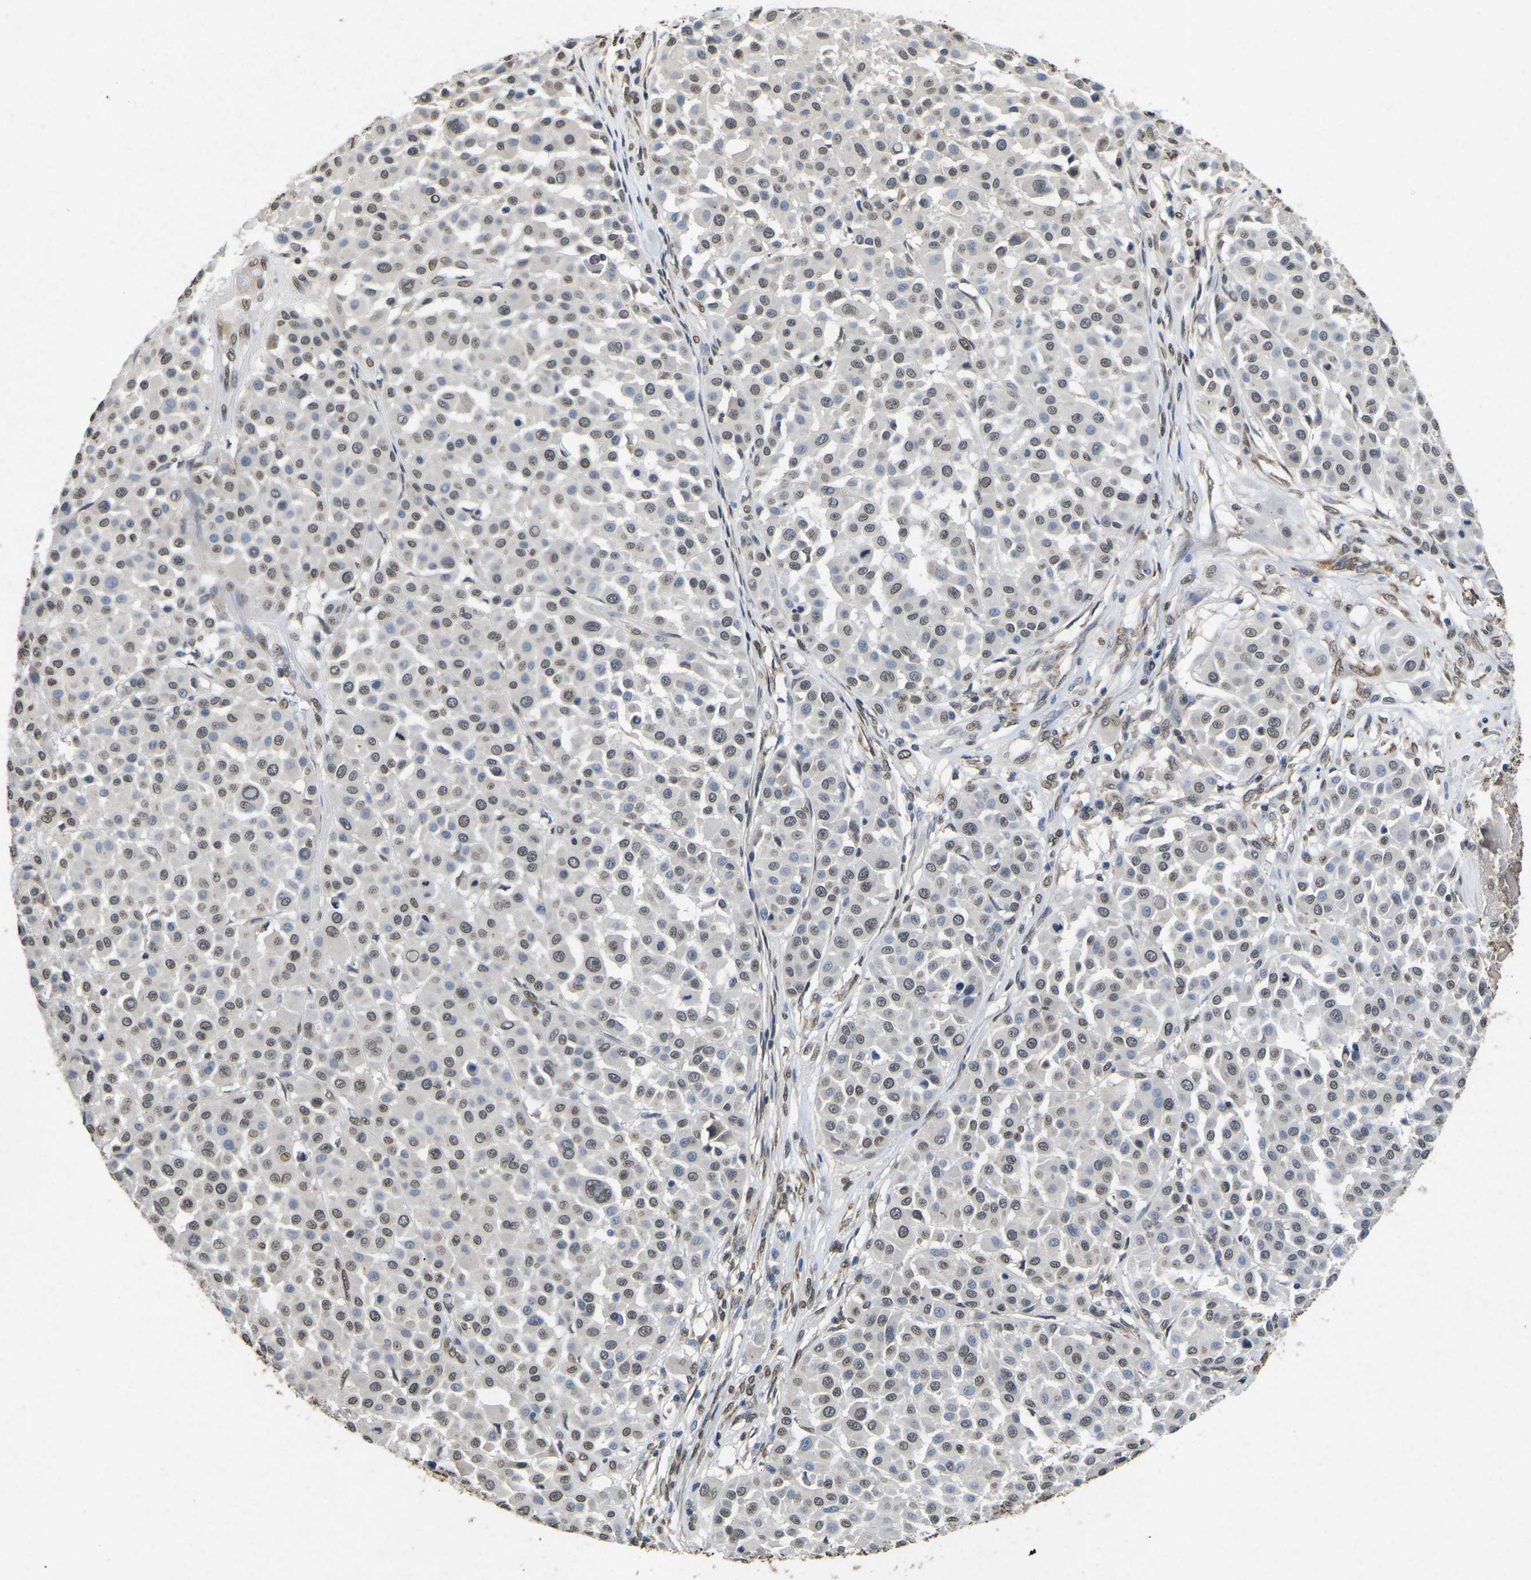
{"staining": {"intensity": "weak", "quantity": "25%-75%", "location": "nuclear"}, "tissue": "melanoma", "cell_type": "Tumor cells", "image_type": "cancer", "snomed": [{"axis": "morphology", "description": "Malignant melanoma, Metastatic site"}, {"axis": "topography", "description": "Soft tissue"}], "caption": "A brown stain labels weak nuclear positivity of a protein in human melanoma tumor cells.", "gene": "SCNN1B", "patient": {"sex": "male", "age": 41}}